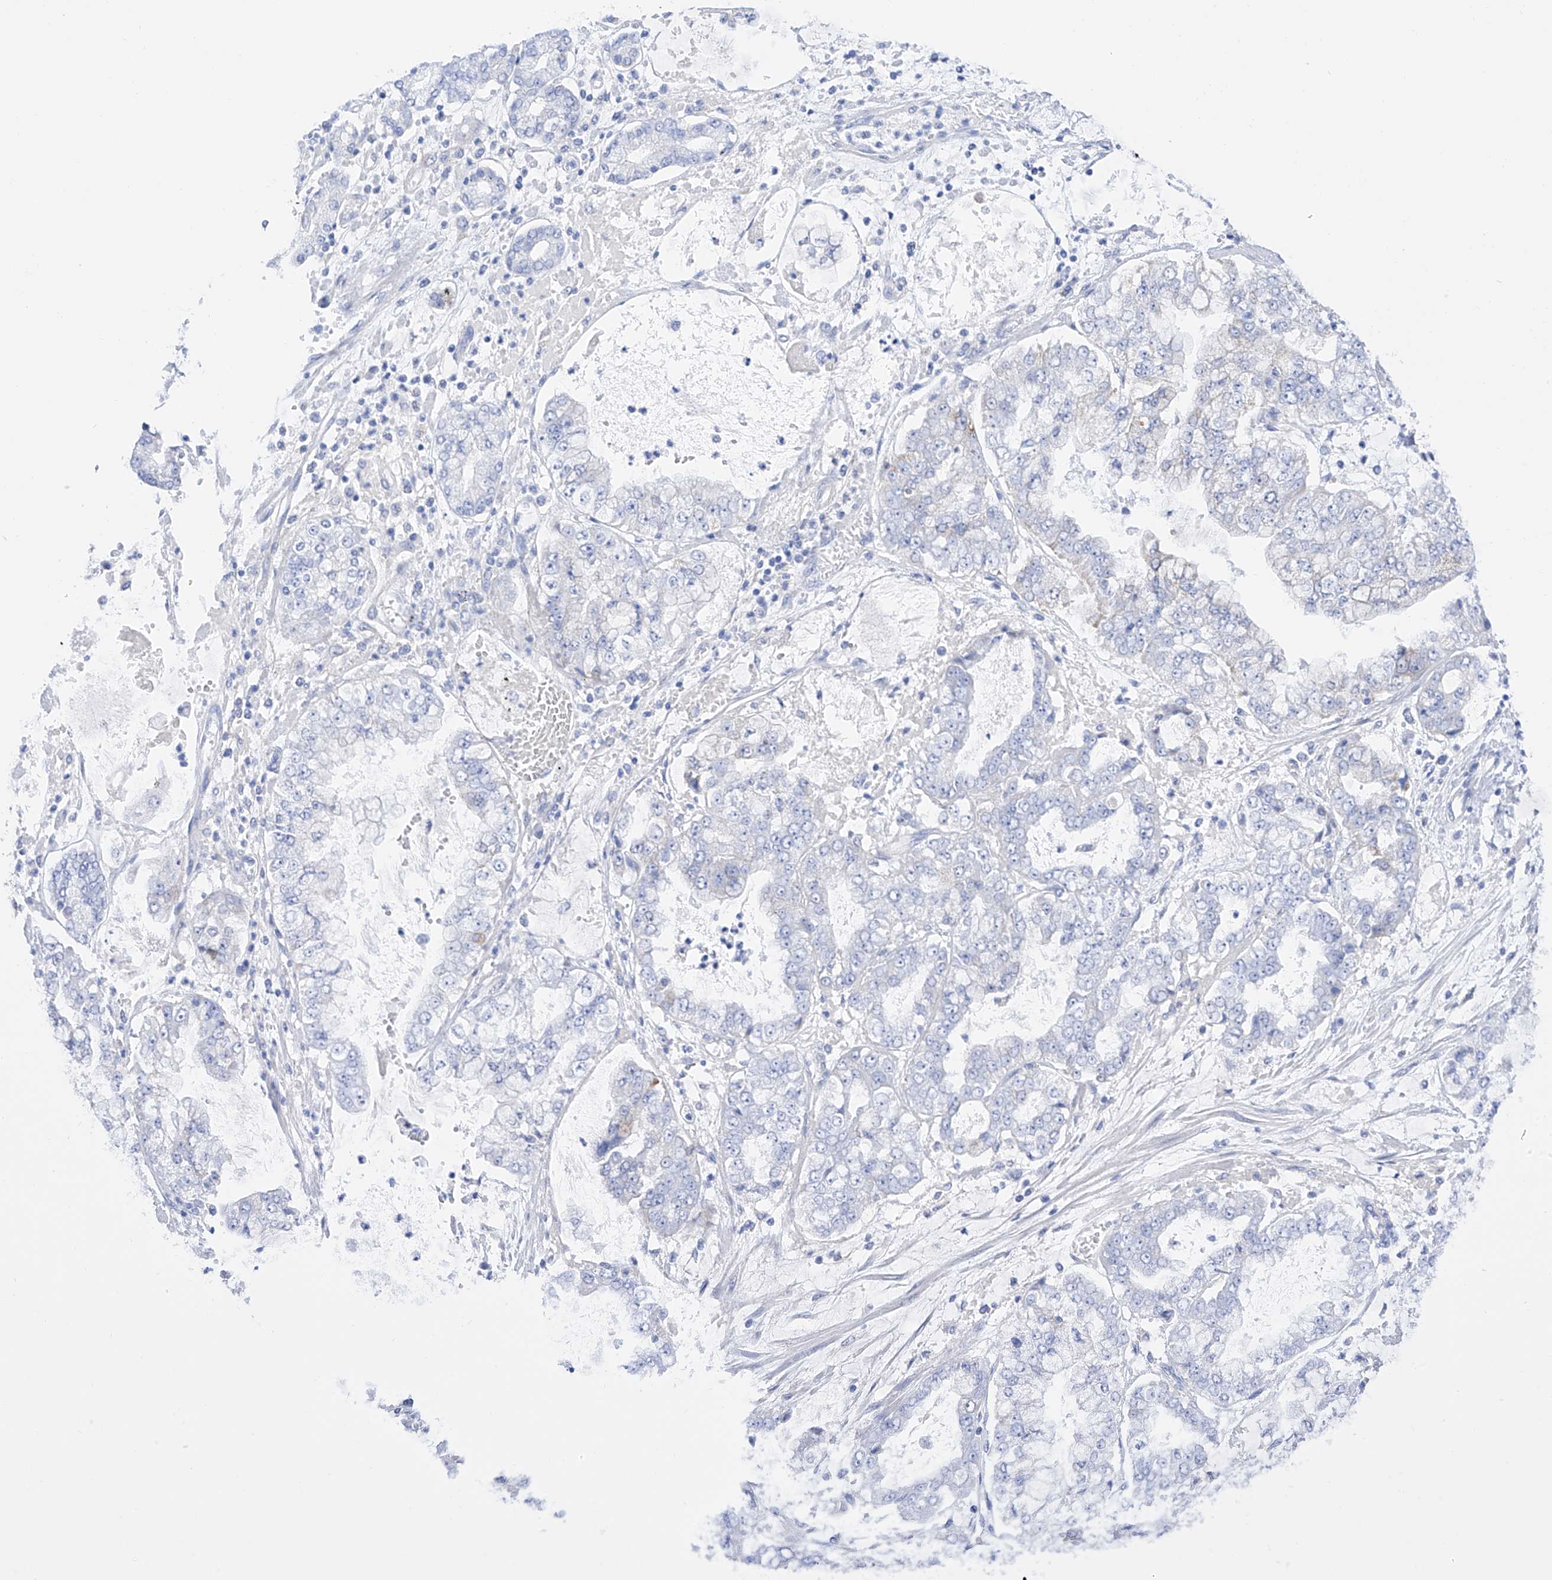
{"staining": {"intensity": "negative", "quantity": "none", "location": "none"}, "tissue": "stomach cancer", "cell_type": "Tumor cells", "image_type": "cancer", "snomed": [{"axis": "morphology", "description": "Adenocarcinoma, NOS"}, {"axis": "topography", "description": "Stomach"}], "caption": "Immunohistochemistry image of adenocarcinoma (stomach) stained for a protein (brown), which shows no staining in tumor cells.", "gene": "ZNF653", "patient": {"sex": "male", "age": 76}}